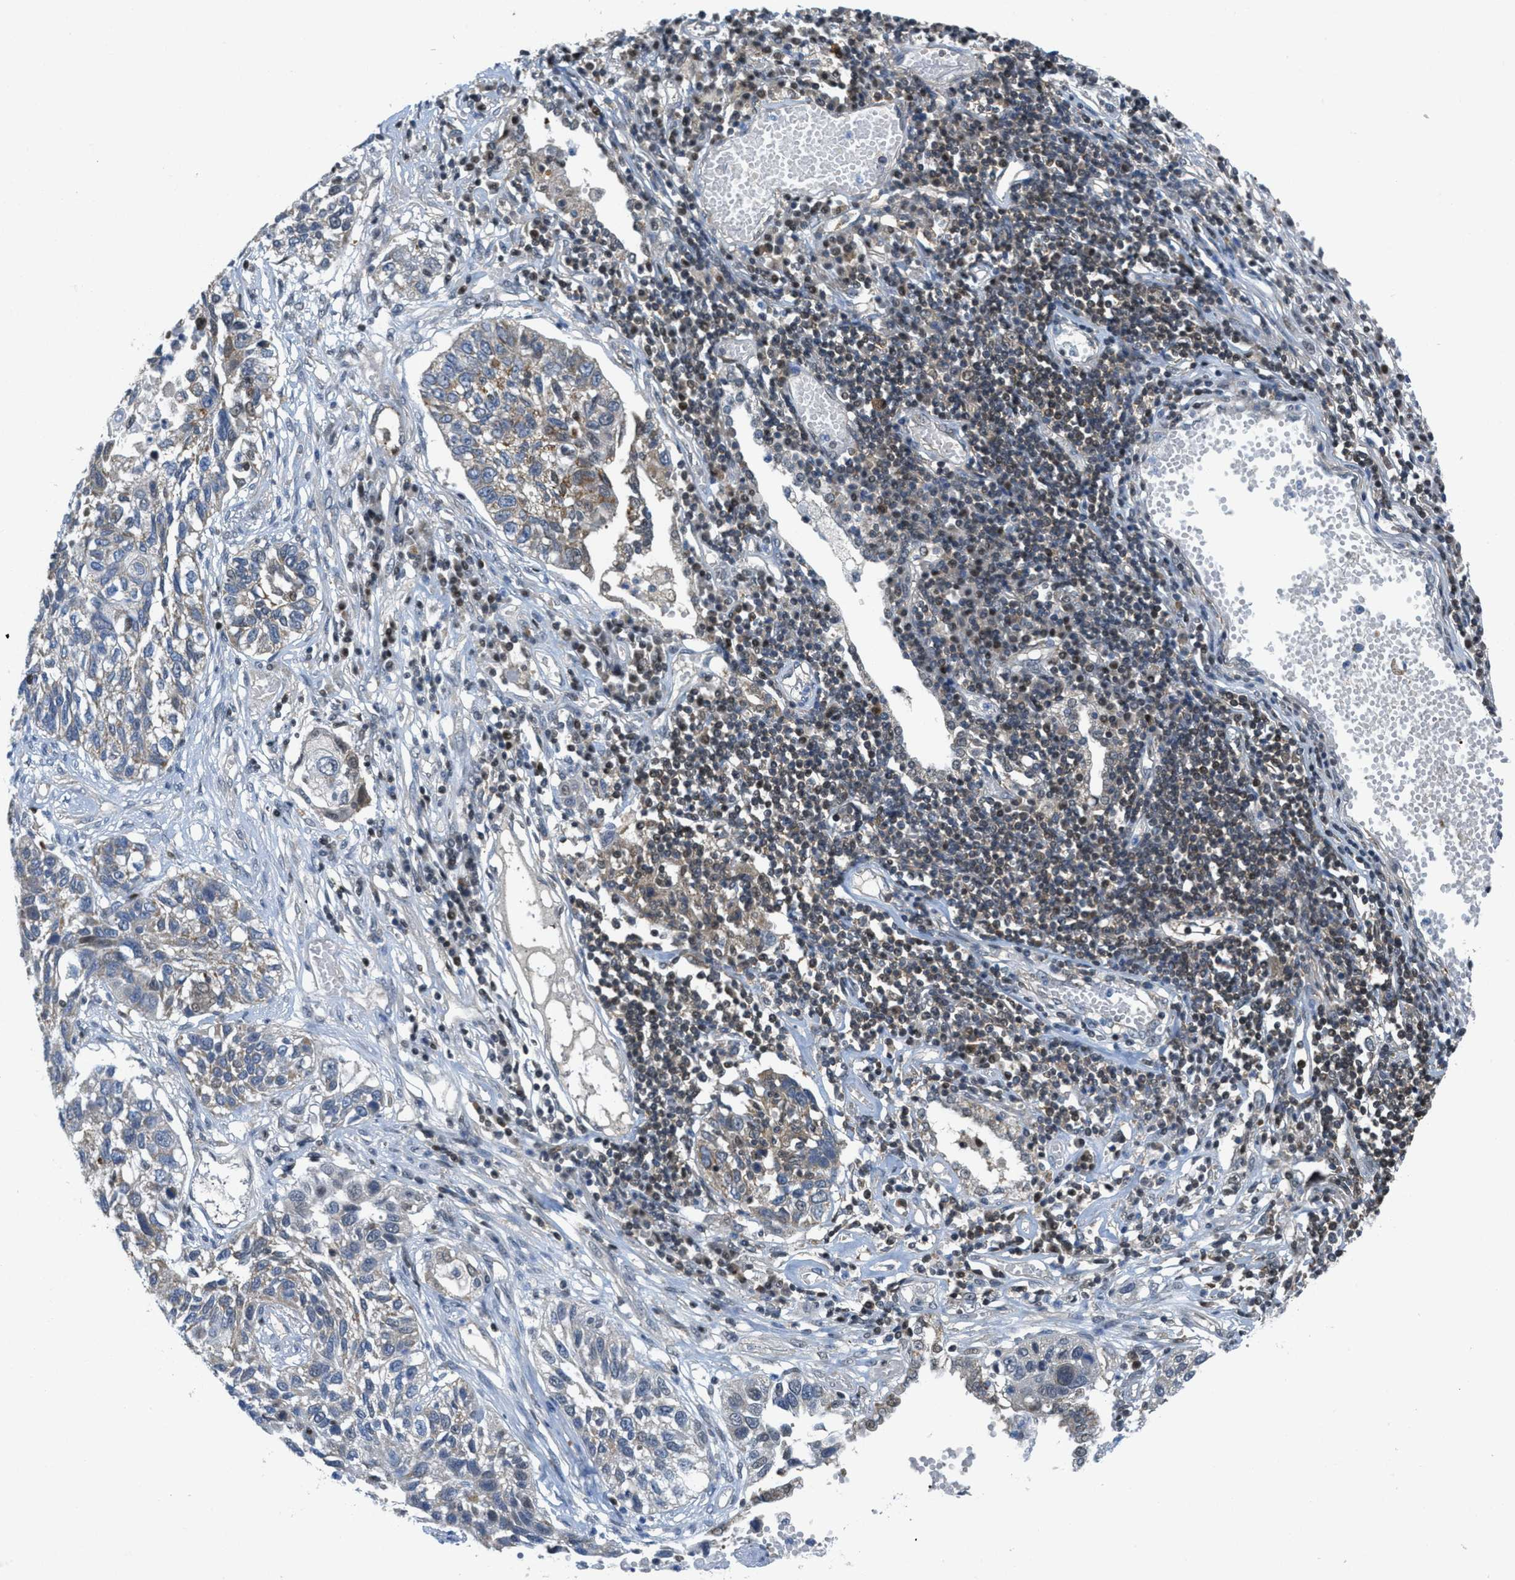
{"staining": {"intensity": "moderate", "quantity": "<25%", "location": "cytoplasmic/membranous"}, "tissue": "lung cancer", "cell_type": "Tumor cells", "image_type": "cancer", "snomed": [{"axis": "morphology", "description": "Squamous cell carcinoma, NOS"}, {"axis": "topography", "description": "Lung"}], "caption": "A brown stain labels moderate cytoplasmic/membranous staining of a protein in human lung squamous cell carcinoma tumor cells.", "gene": "PIP5K1C", "patient": {"sex": "male", "age": 71}}